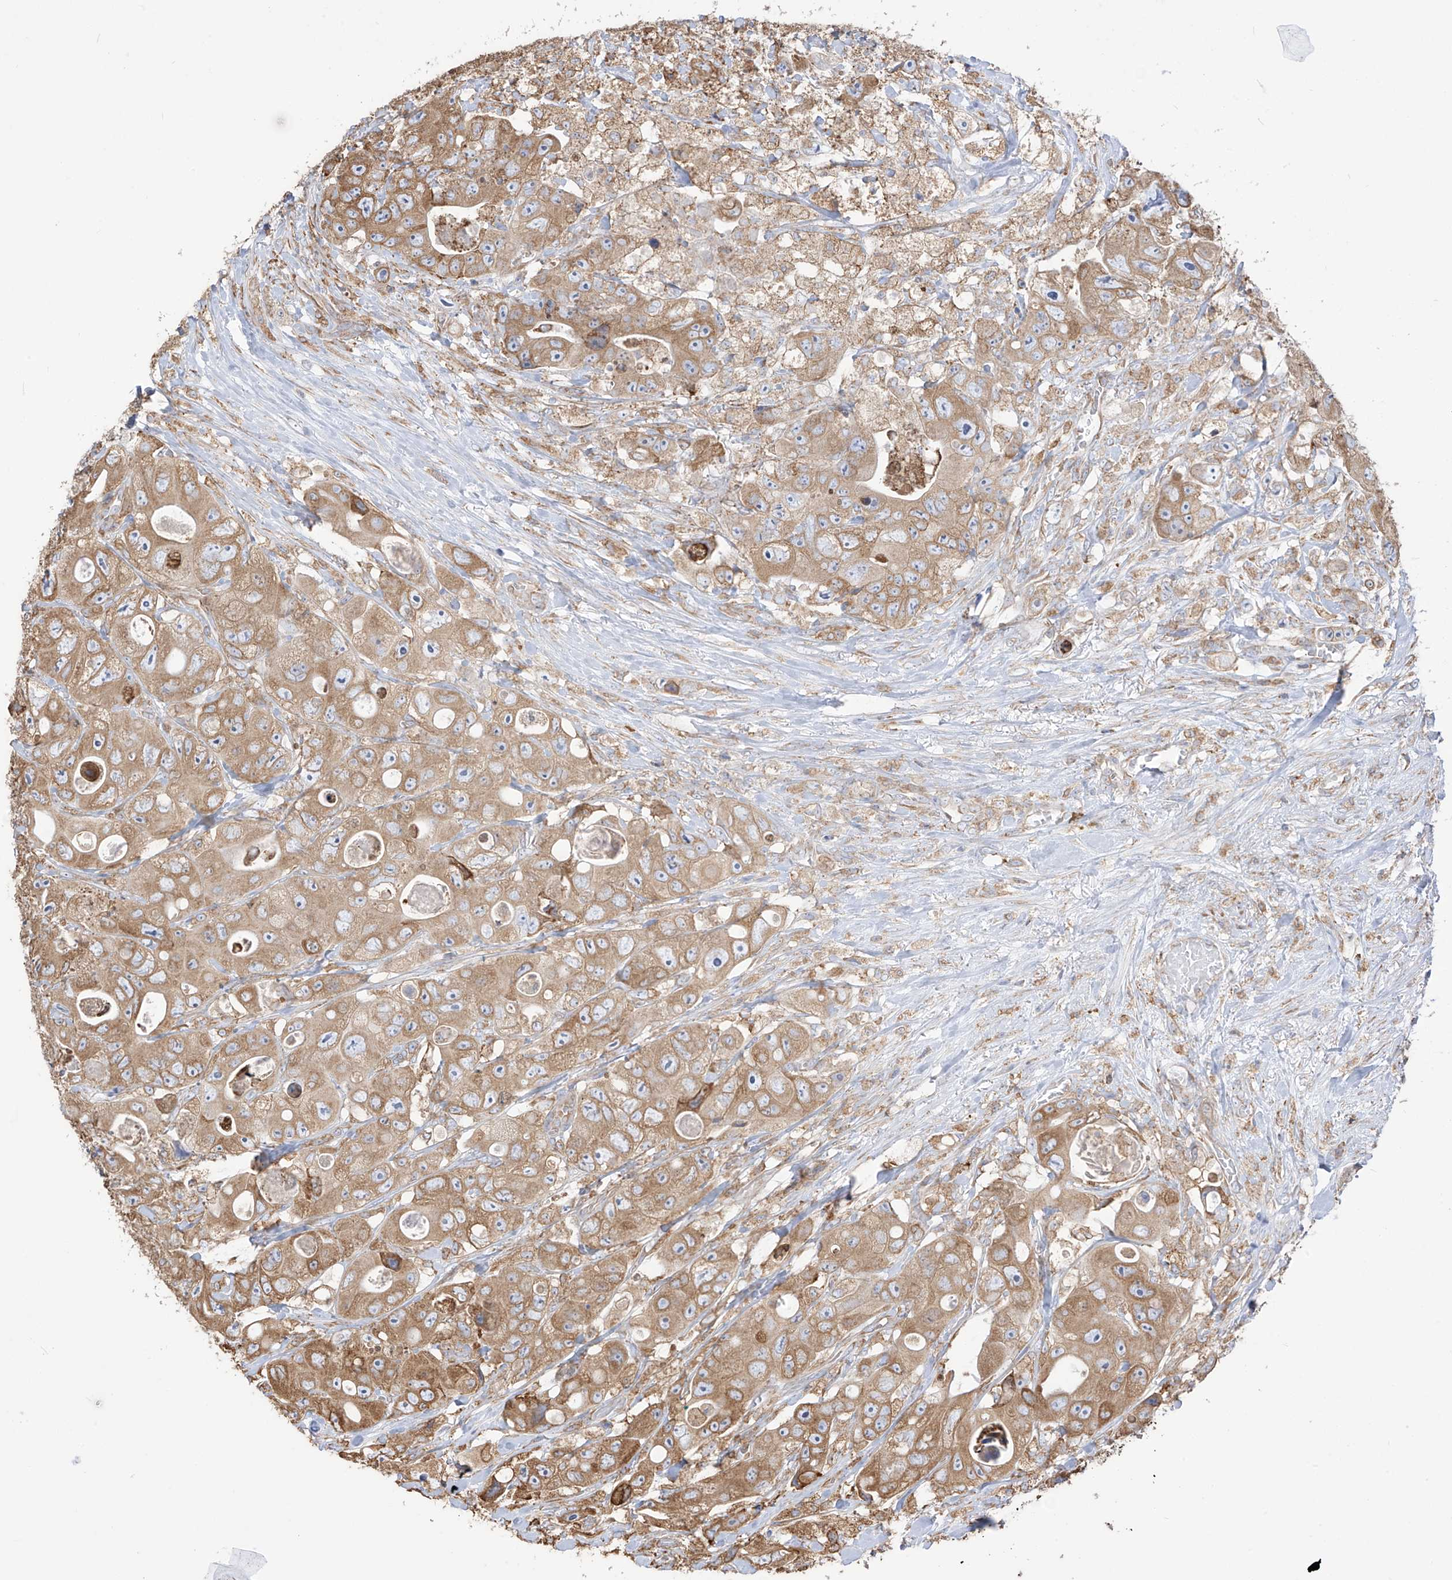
{"staining": {"intensity": "moderate", "quantity": ">75%", "location": "cytoplasmic/membranous"}, "tissue": "colorectal cancer", "cell_type": "Tumor cells", "image_type": "cancer", "snomed": [{"axis": "morphology", "description": "Adenocarcinoma, NOS"}, {"axis": "topography", "description": "Colon"}], "caption": "Protein staining displays moderate cytoplasmic/membranous positivity in about >75% of tumor cells in colorectal adenocarcinoma. (IHC, brightfield microscopy, high magnification).", "gene": "PDIA6", "patient": {"sex": "female", "age": 46}}